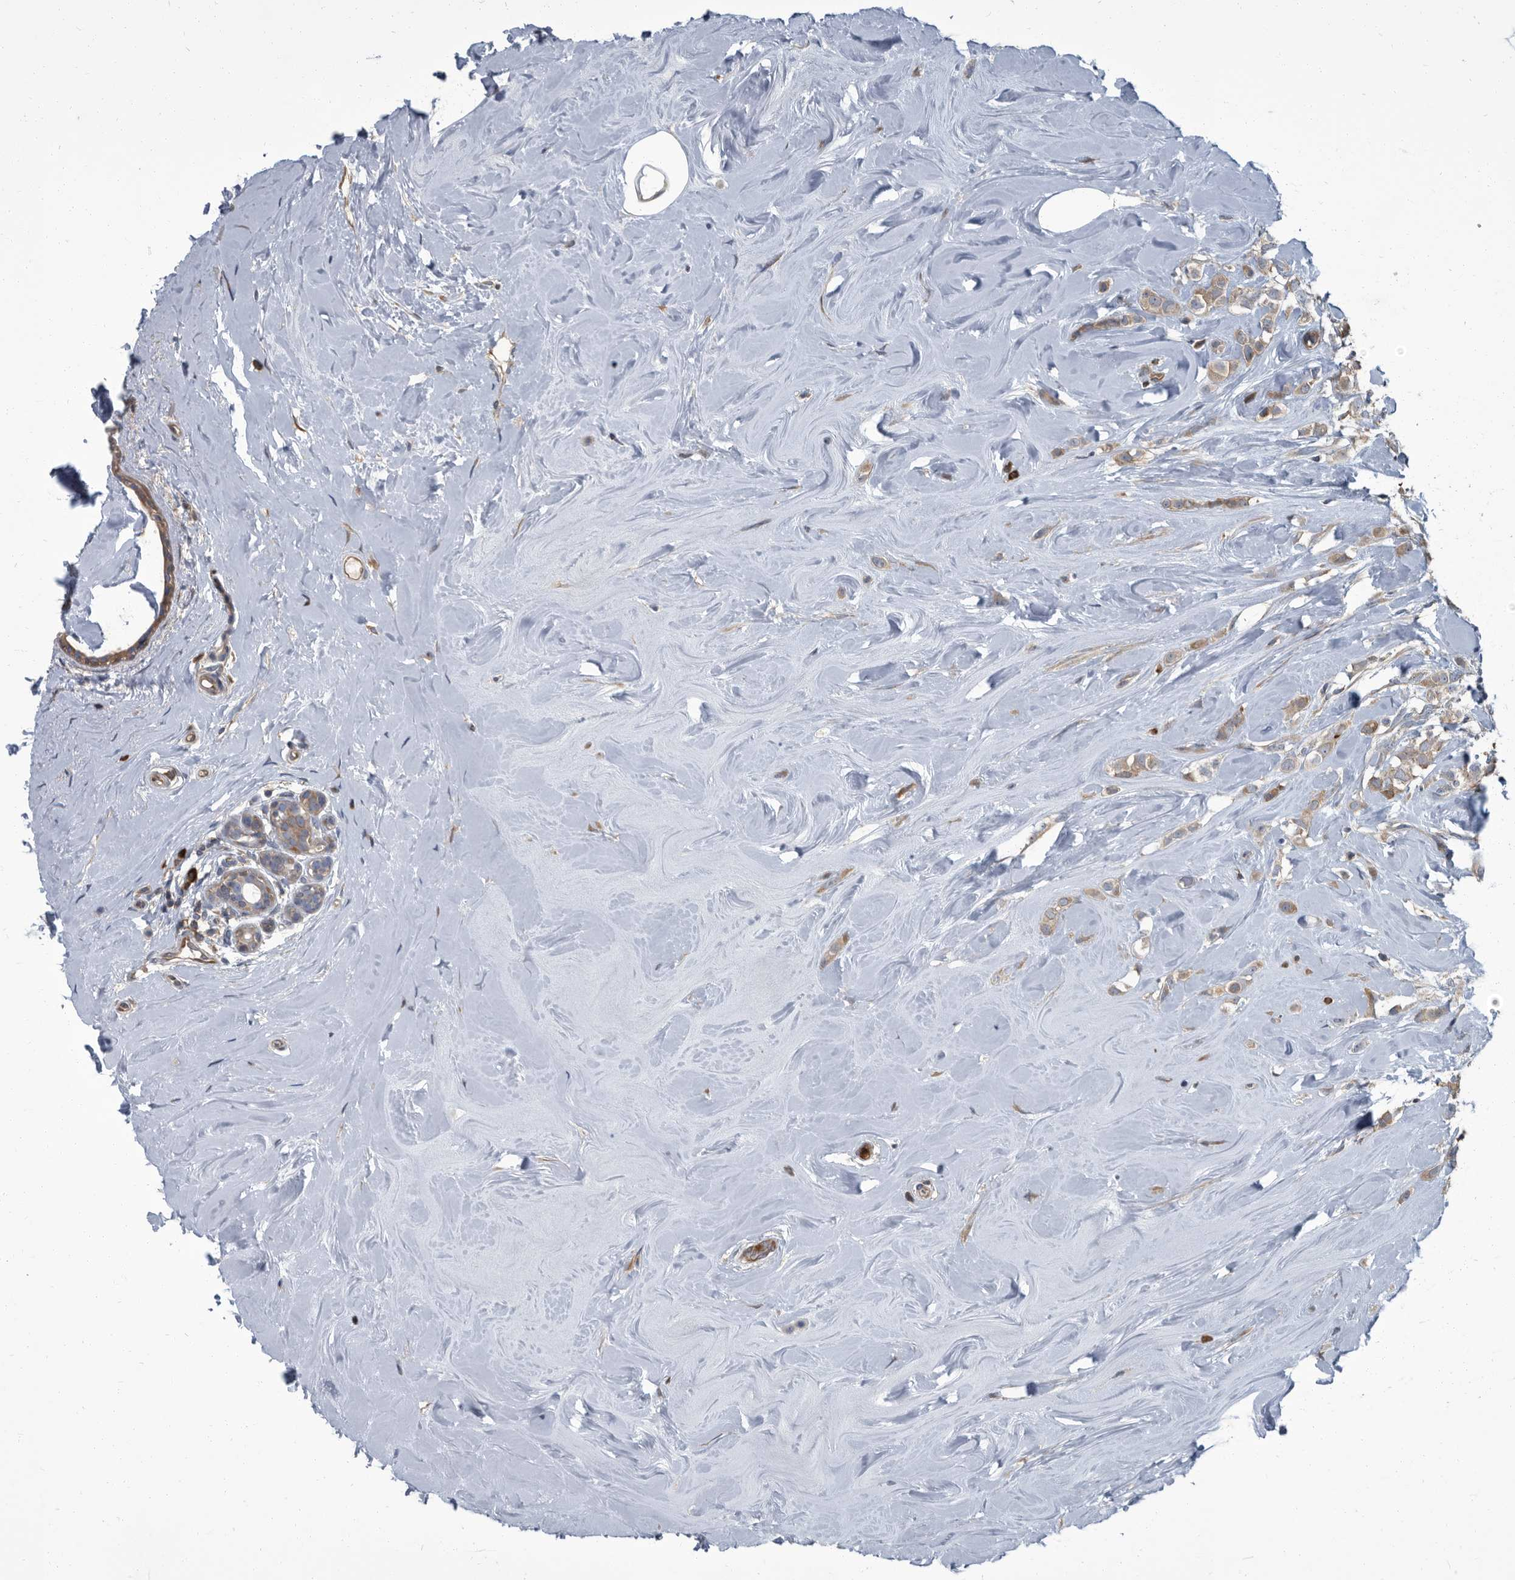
{"staining": {"intensity": "weak", "quantity": ">75%", "location": "cytoplasmic/membranous"}, "tissue": "breast cancer", "cell_type": "Tumor cells", "image_type": "cancer", "snomed": [{"axis": "morphology", "description": "Lobular carcinoma"}, {"axis": "topography", "description": "Breast"}], "caption": "Protein analysis of breast cancer (lobular carcinoma) tissue displays weak cytoplasmic/membranous positivity in approximately >75% of tumor cells.", "gene": "CDV3", "patient": {"sex": "female", "age": 47}}